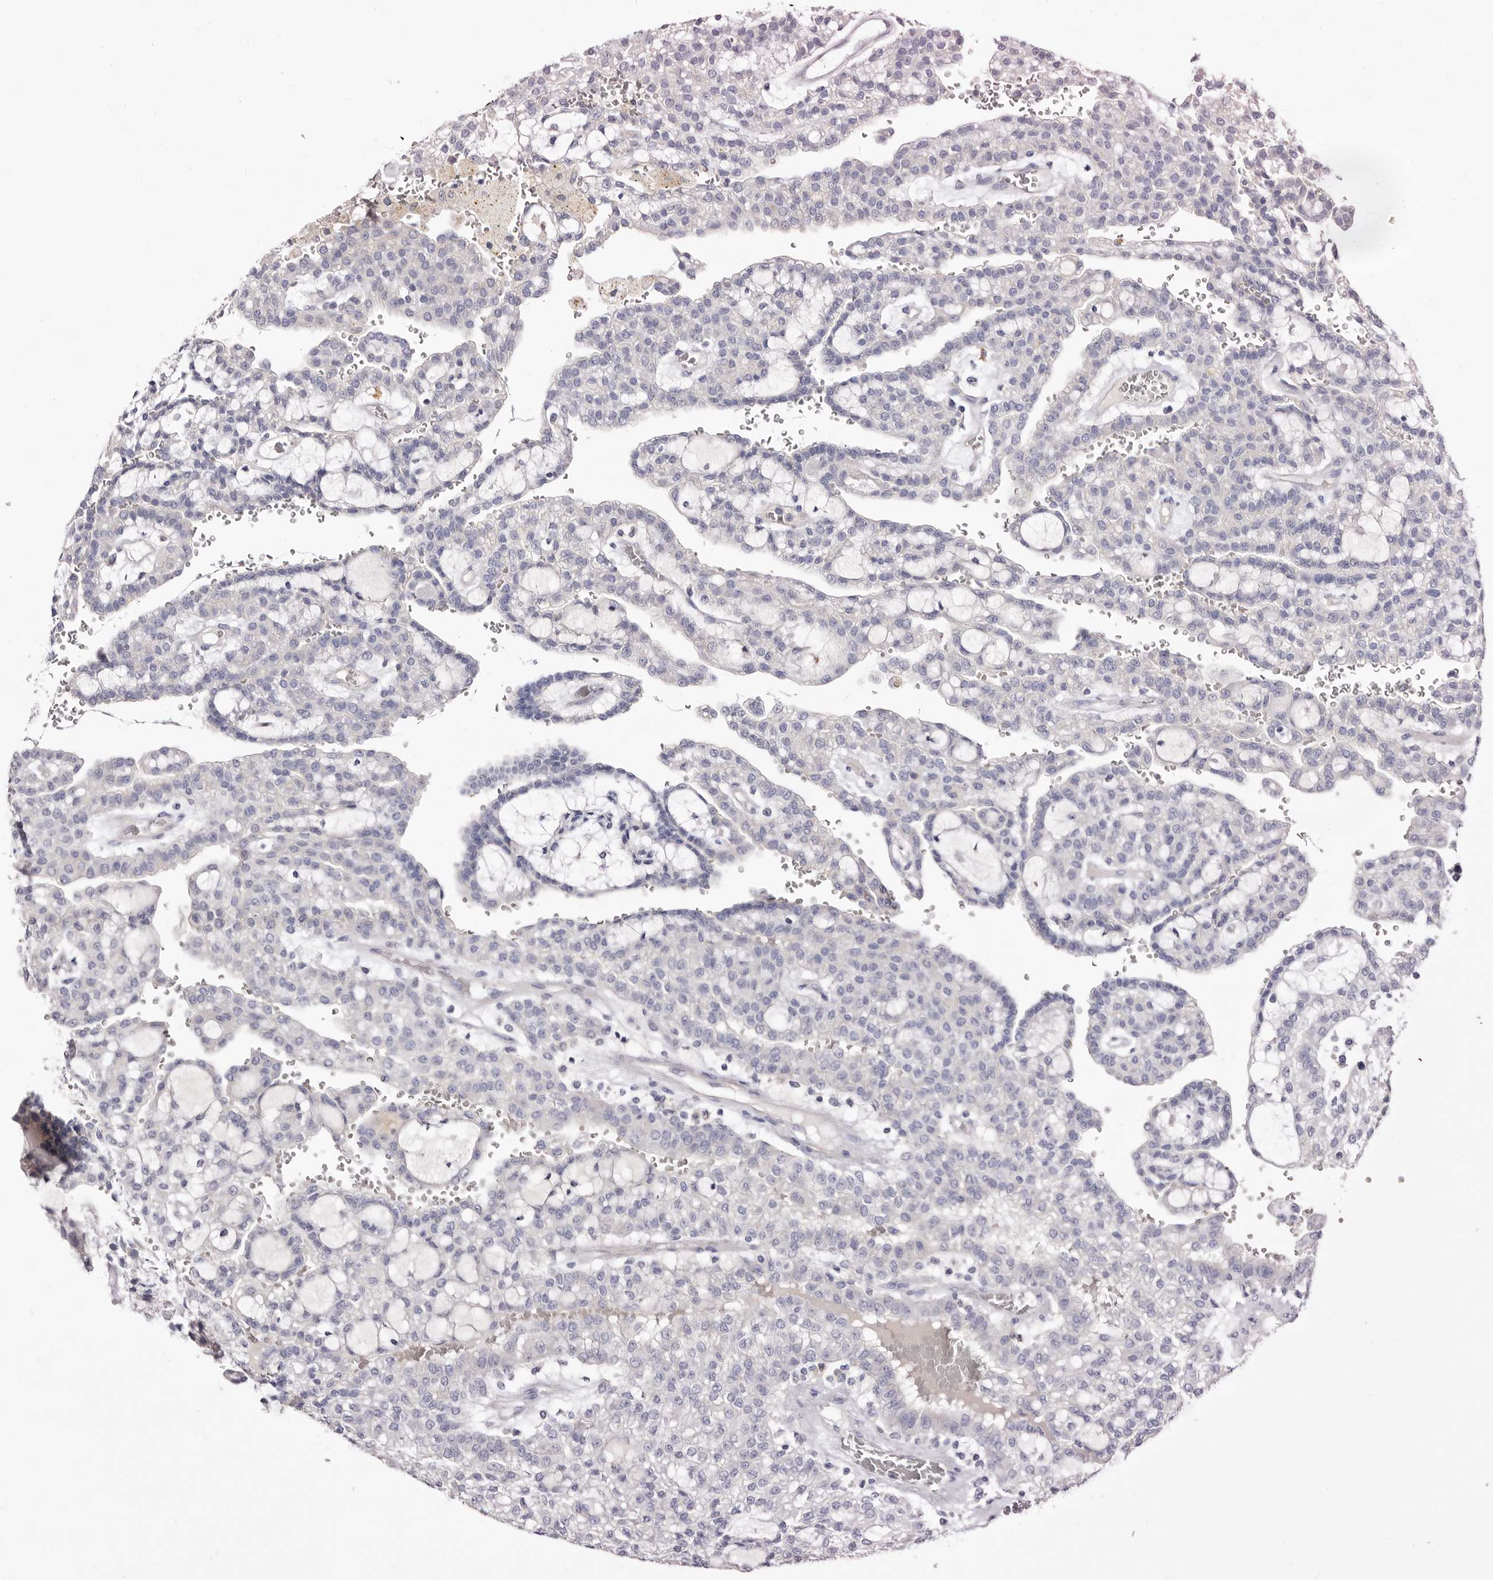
{"staining": {"intensity": "negative", "quantity": "none", "location": "none"}, "tissue": "renal cancer", "cell_type": "Tumor cells", "image_type": "cancer", "snomed": [{"axis": "morphology", "description": "Adenocarcinoma, NOS"}, {"axis": "topography", "description": "Kidney"}], "caption": "Human adenocarcinoma (renal) stained for a protein using immunohistochemistry (IHC) exhibits no positivity in tumor cells.", "gene": "S1PR5", "patient": {"sex": "male", "age": 63}}